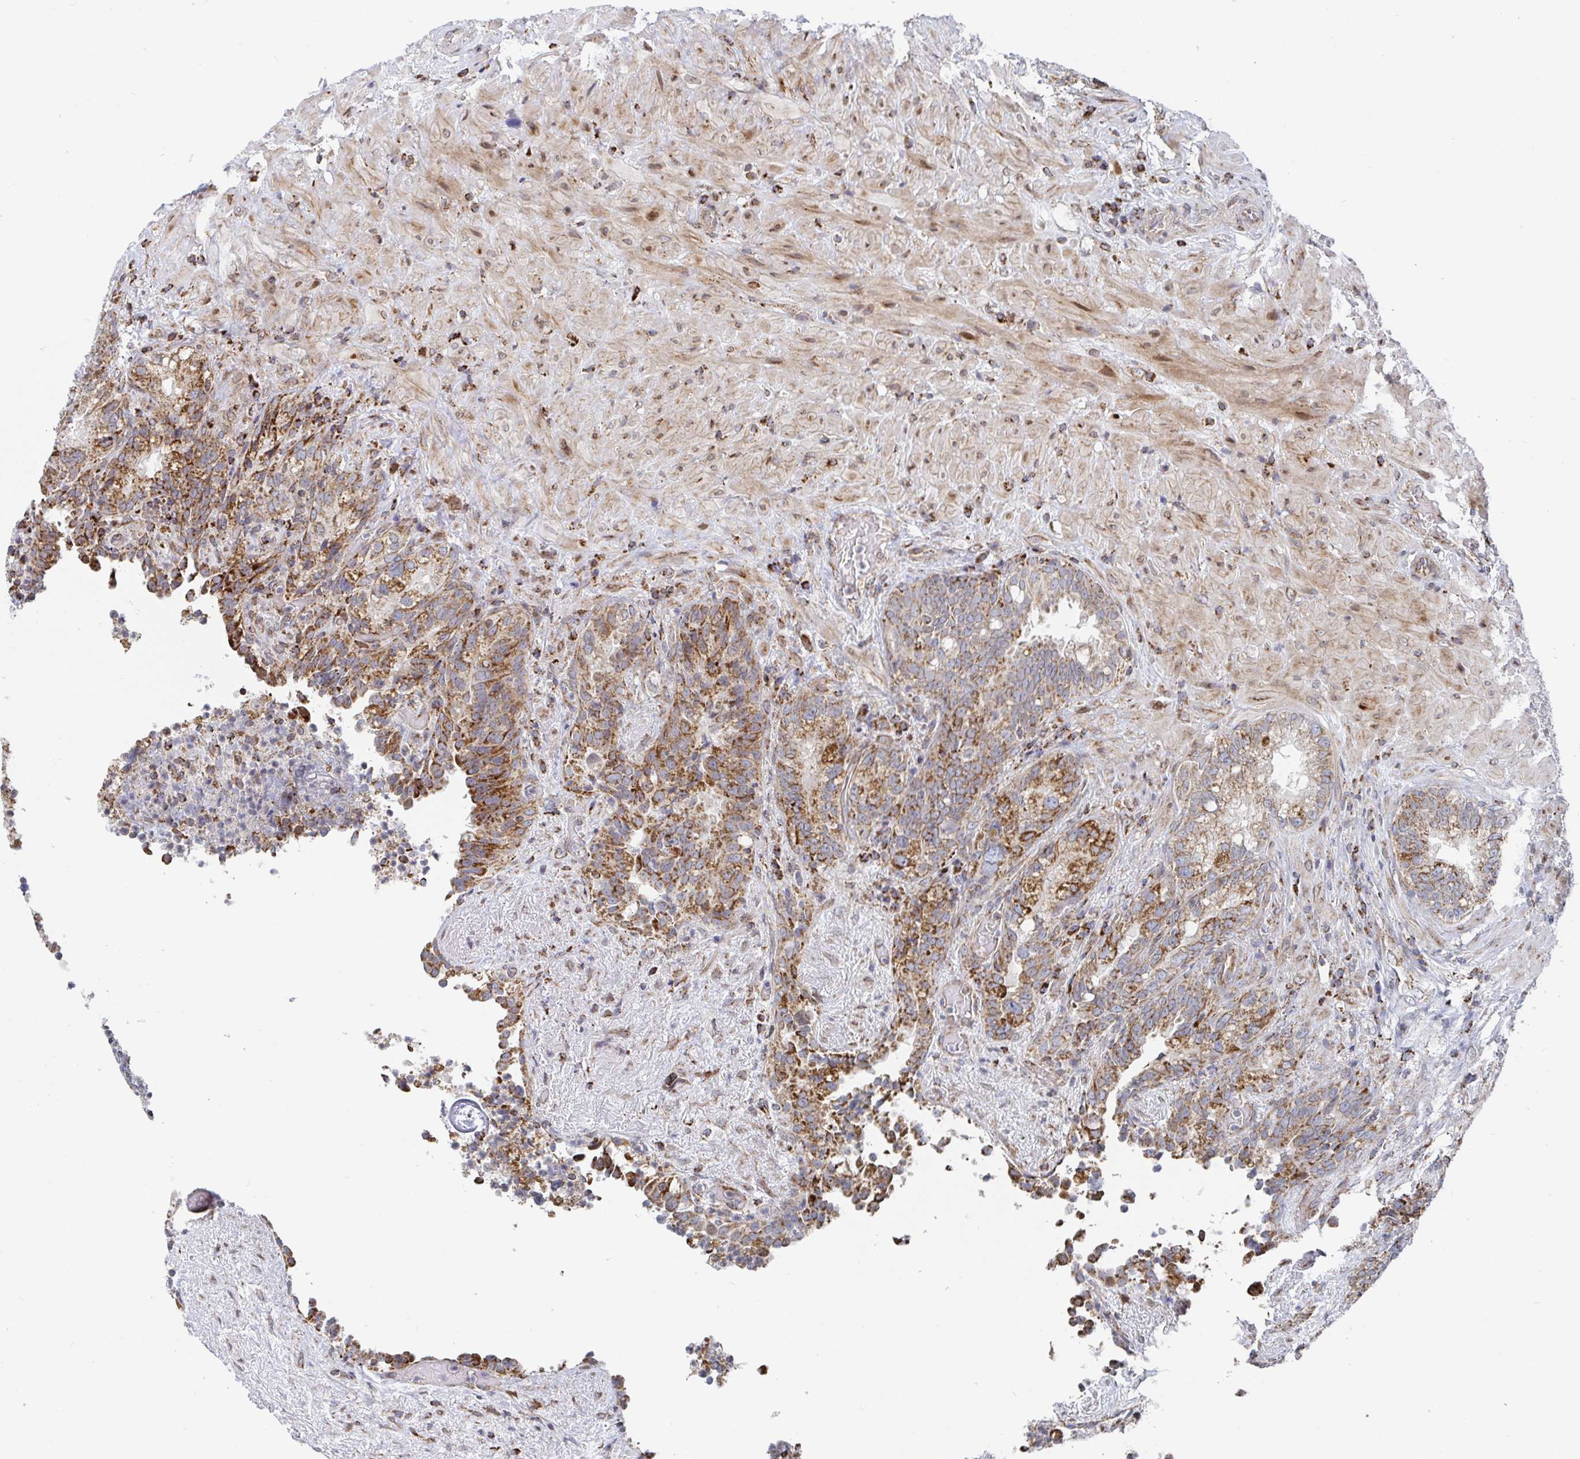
{"staining": {"intensity": "moderate", "quantity": ">75%", "location": "cytoplasmic/membranous"}, "tissue": "seminal vesicle", "cell_type": "Glandular cells", "image_type": "normal", "snomed": [{"axis": "morphology", "description": "Normal tissue, NOS"}, {"axis": "topography", "description": "Seminal veicle"}], "caption": "Unremarkable seminal vesicle demonstrates moderate cytoplasmic/membranous staining in about >75% of glandular cells, visualized by immunohistochemistry. The staining is performed using DAB brown chromogen to label protein expression. The nuclei are counter-stained blue using hematoxylin.", "gene": "STARD8", "patient": {"sex": "male", "age": 68}}